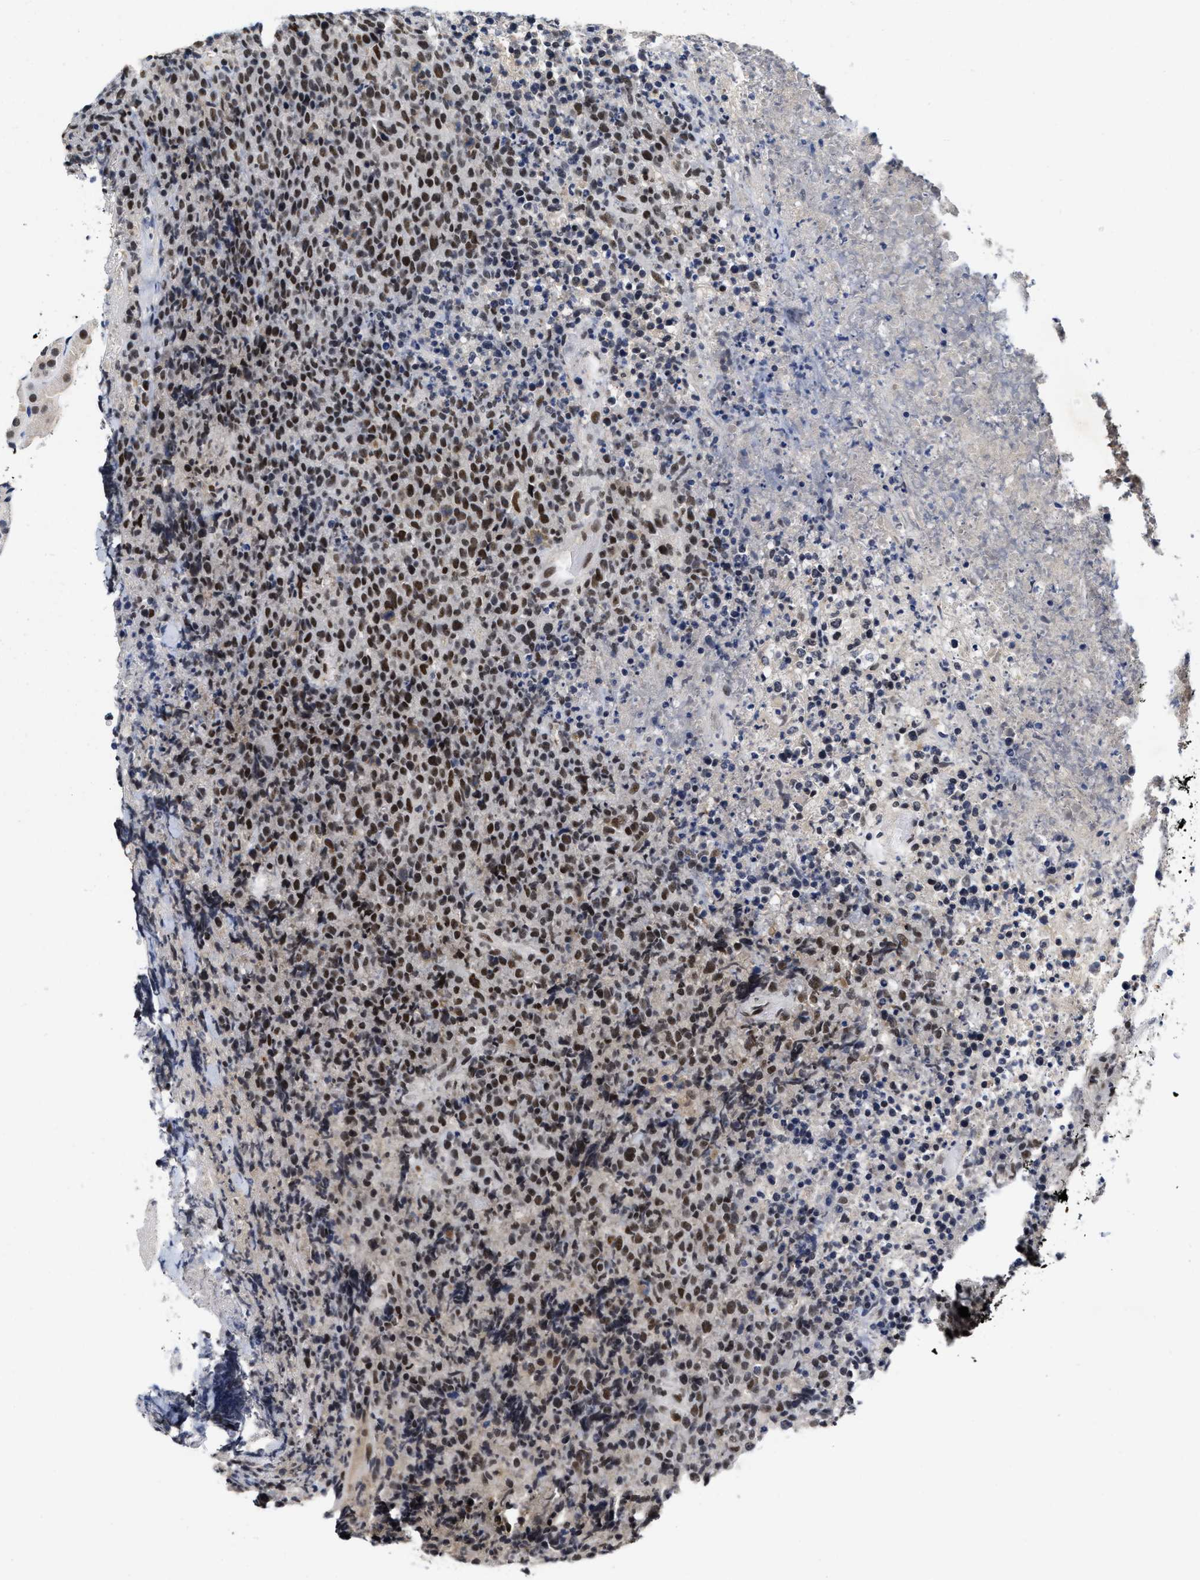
{"staining": {"intensity": "strong", "quantity": "<25%", "location": "nuclear"}, "tissue": "lymphoma", "cell_type": "Tumor cells", "image_type": "cancer", "snomed": [{"axis": "morphology", "description": "Malignant lymphoma, non-Hodgkin's type, Low grade"}, {"axis": "topography", "description": "Lymph node"}], "caption": "Human malignant lymphoma, non-Hodgkin's type (low-grade) stained for a protein (brown) exhibits strong nuclear positive expression in approximately <25% of tumor cells.", "gene": "INIP", "patient": {"sex": "male", "age": 66}}